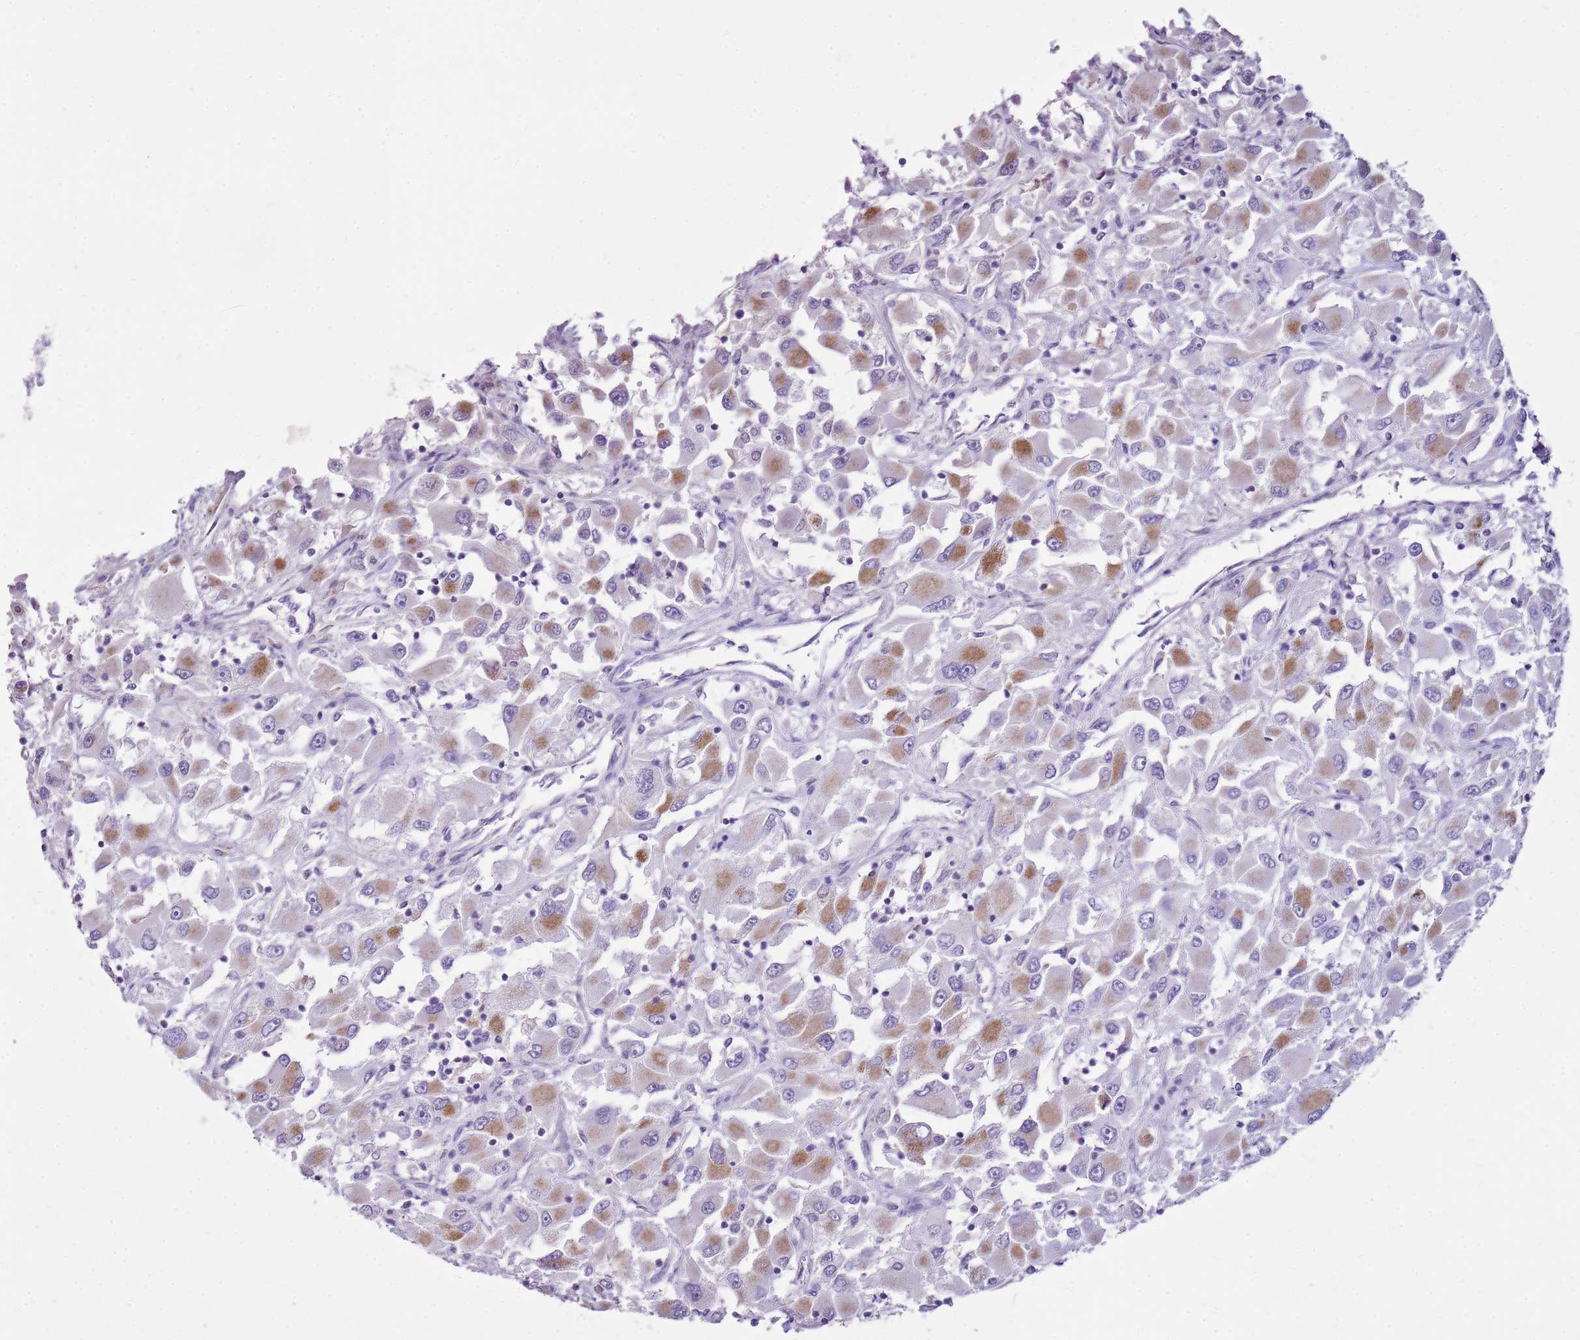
{"staining": {"intensity": "moderate", "quantity": "<25%", "location": "cytoplasmic/membranous"}, "tissue": "renal cancer", "cell_type": "Tumor cells", "image_type": "cancer", "snomed": [{"axis": "morphology", "description": "Adenocarcinoma, NOS"}, {"axis": "topography", "description": "Kidney"}], "caption": "The photomicrograph shows staining of adenocarcinoma (renal), revealing moderate cytoplasmic/membranous protein expression (brown color) within tumor cells.", "gene": "FABP2", "patient": {"sex": "female", "age": 52}}